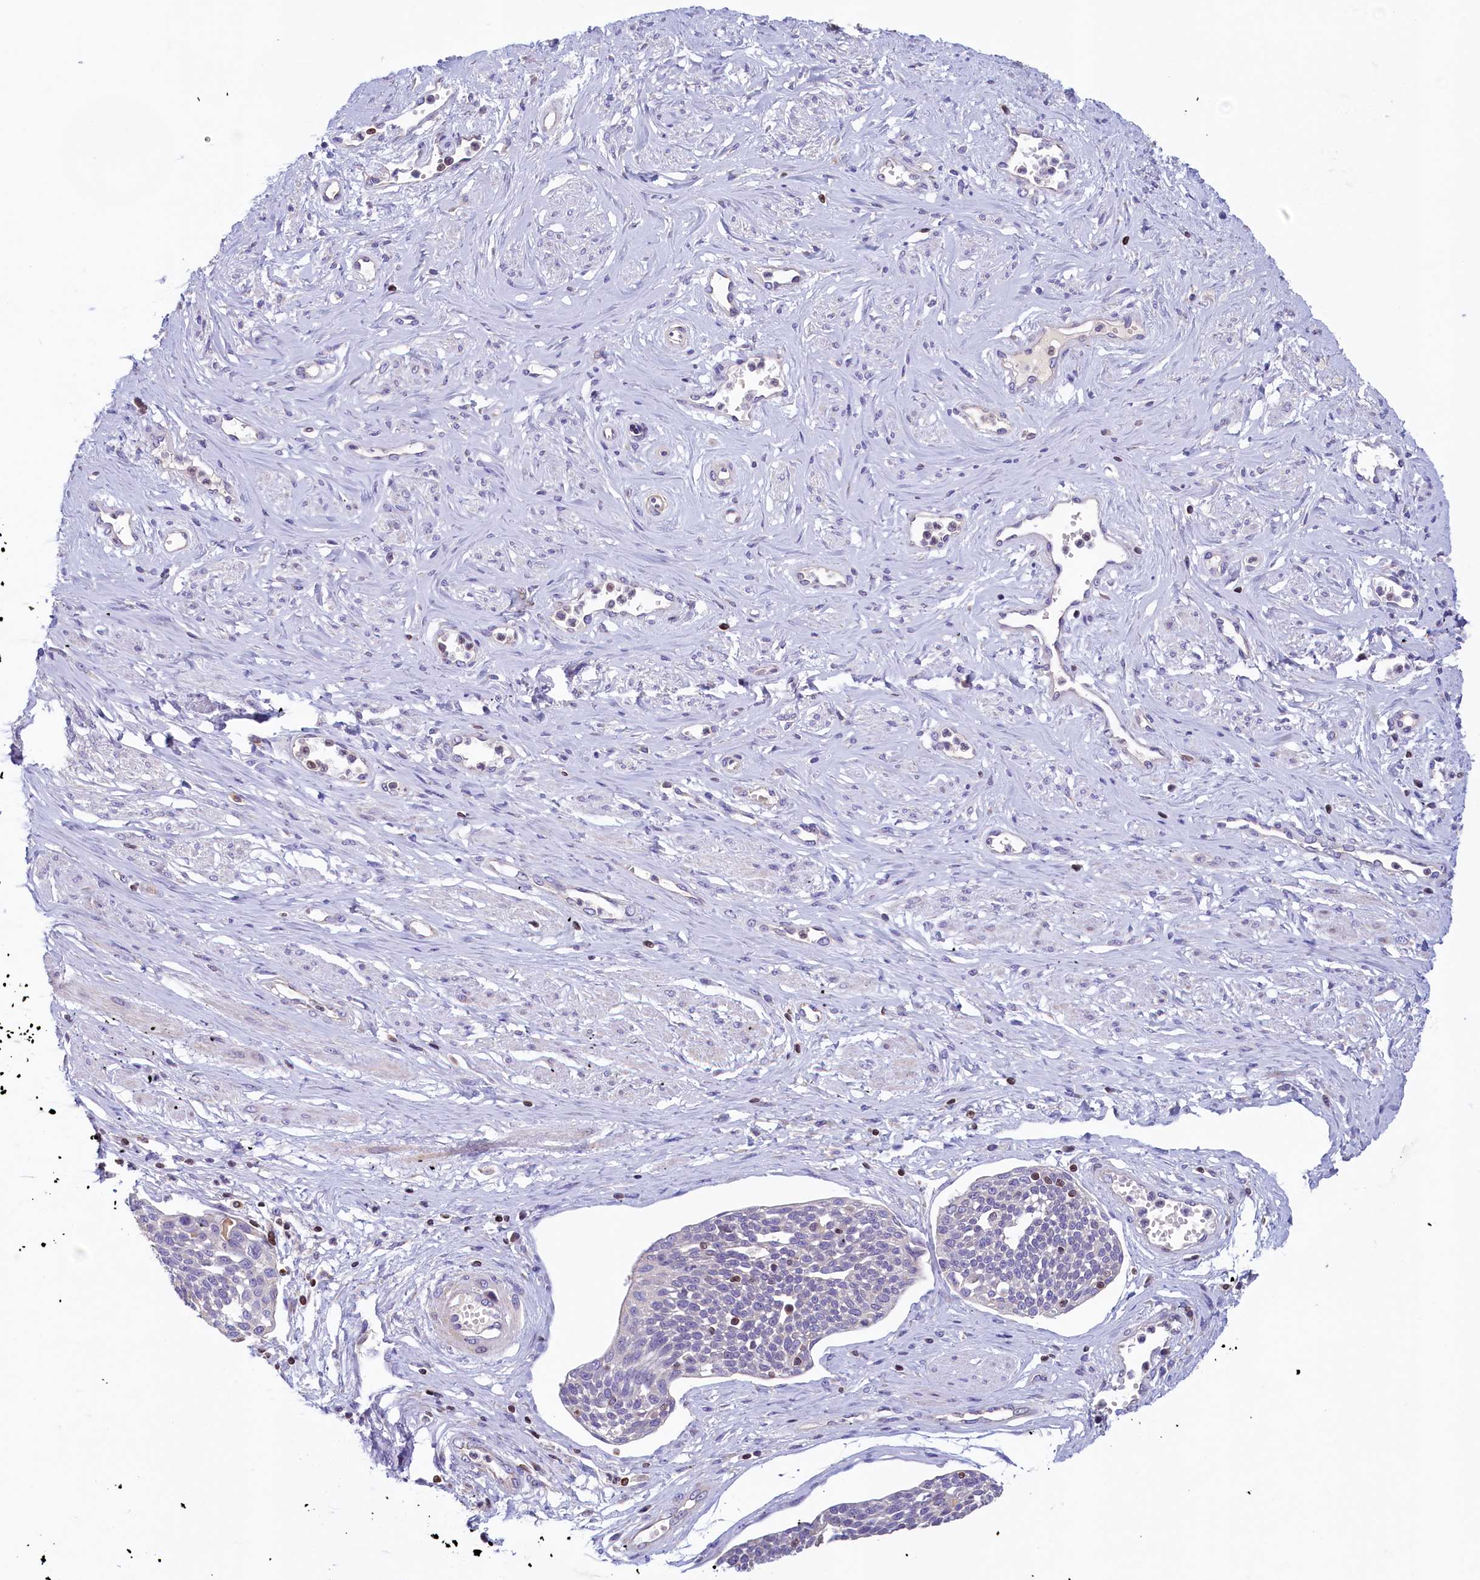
{"staining": {"intensity": "negative", "quantity": "none", "location": "none"}, "tissue": "cervical cancer", "cell_type": "Tumor cells", "image_type": "cancer", "snomed": [{"axis": "morphology", "description": "Squamous cell carcinoma, NOS"}, {"axis": "topography", "description": "Cervix"}], "caption": "Immunohistochemistry (IHC) histopathology image of human squamous cell carcinoma (cervical) stained for a protein (brown), which demonstrates no staining in tumor cells. The staining is performed using DAB (3,3'-diaminobenzidine) brown chromogen with nuclei counter-stained in using hematoxylin.", "gene": "TRAF3IP3", "patient": {"sex": "female", "age": 34}}